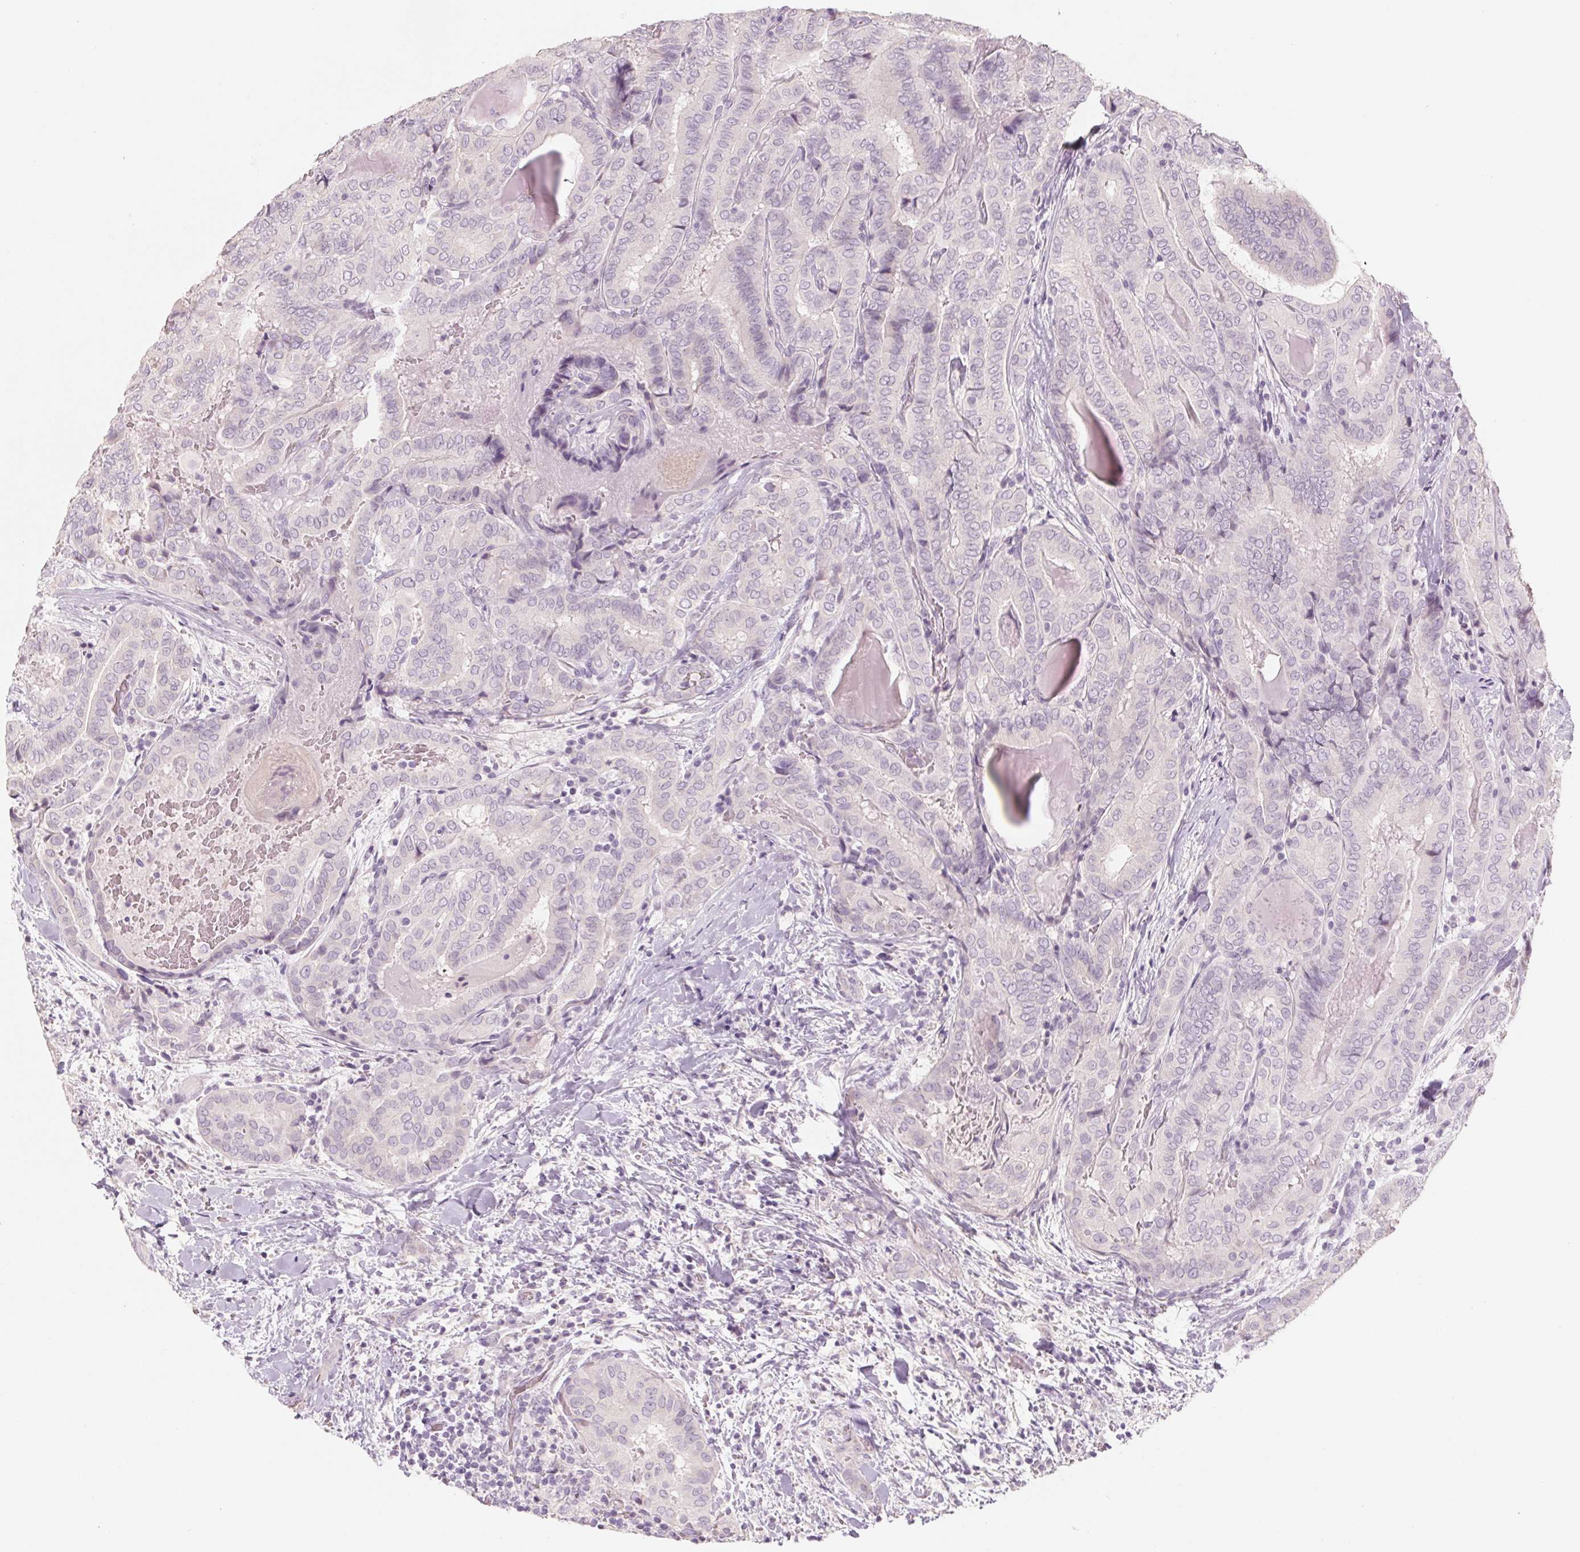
{"staining": {"intensity": "negative", "quantity": "none", "location": "none"}, "tissue": "thyroid cancer", "cell_type": "Tumor cells", "image_type": "cancer", "snomed": [{"axis": "morphology", "description": "Papillary adenocarcinoma, NOS"}, {"axis": "topography", "description": "Thyroid gland"}], "caption": "IHC of thyroid papillary adenocarcinoma exhibits no staining in tumor cells.", "gene": "POU1F1", "patient": {"sex": "female", "age": 61}}